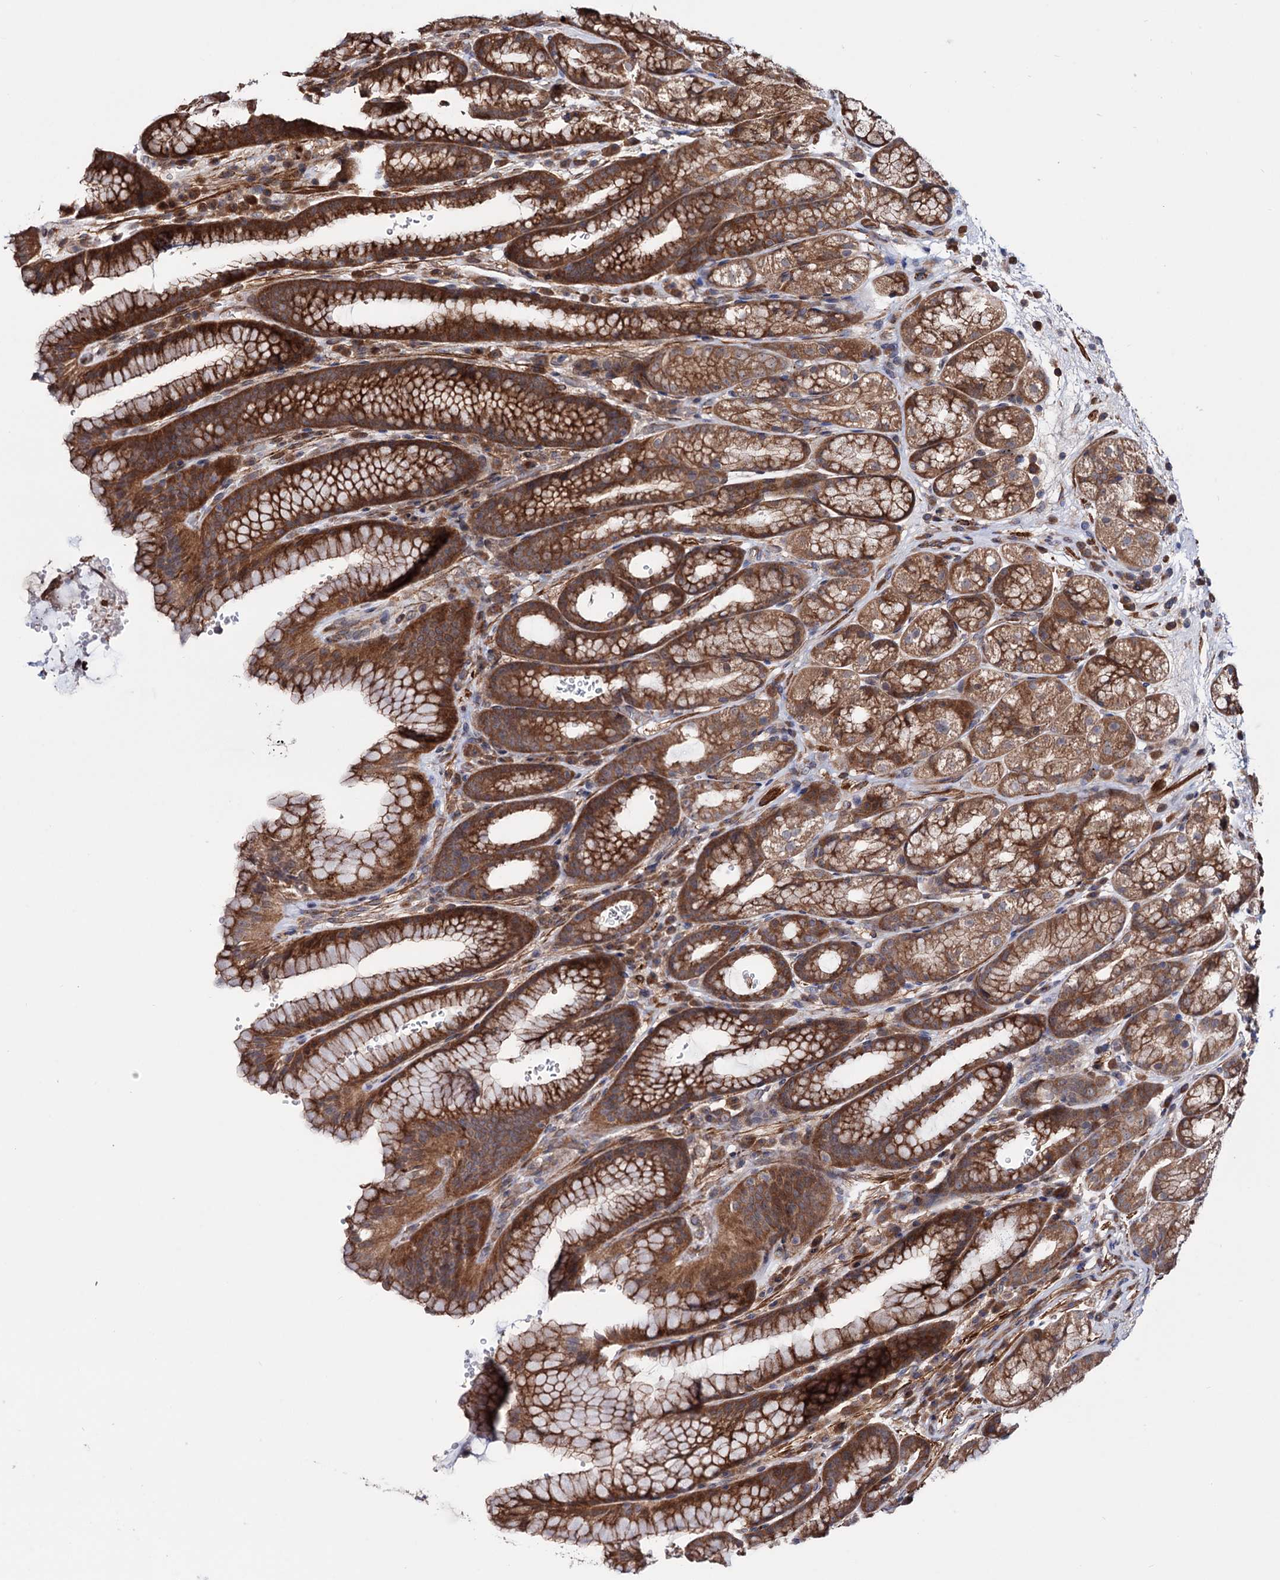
{"staining": {"intensity": "strong", "quantity": ">75%", "location": "cytoplasmic/membranous"}, "tissue": "stomach", "cell_type": "Glandular cells", "image_type": "normal", "snomed": [{"axis": "morphology", "description": "Normal tissue, NOS"}, {"axis": "morphology", "description": "Adenocarcinoma, NOS"}, {"axis": "topography", "description": "Stomach"}], "caption": "High-power microscopy captured an immunohistochemistry histopathology image of normal stomach, revealing strong cytoplasmic/membranous positivity in about >75% of glandular cells.", "gene": "FERMT2", "patient": {"sex": "male", "age": 57}}